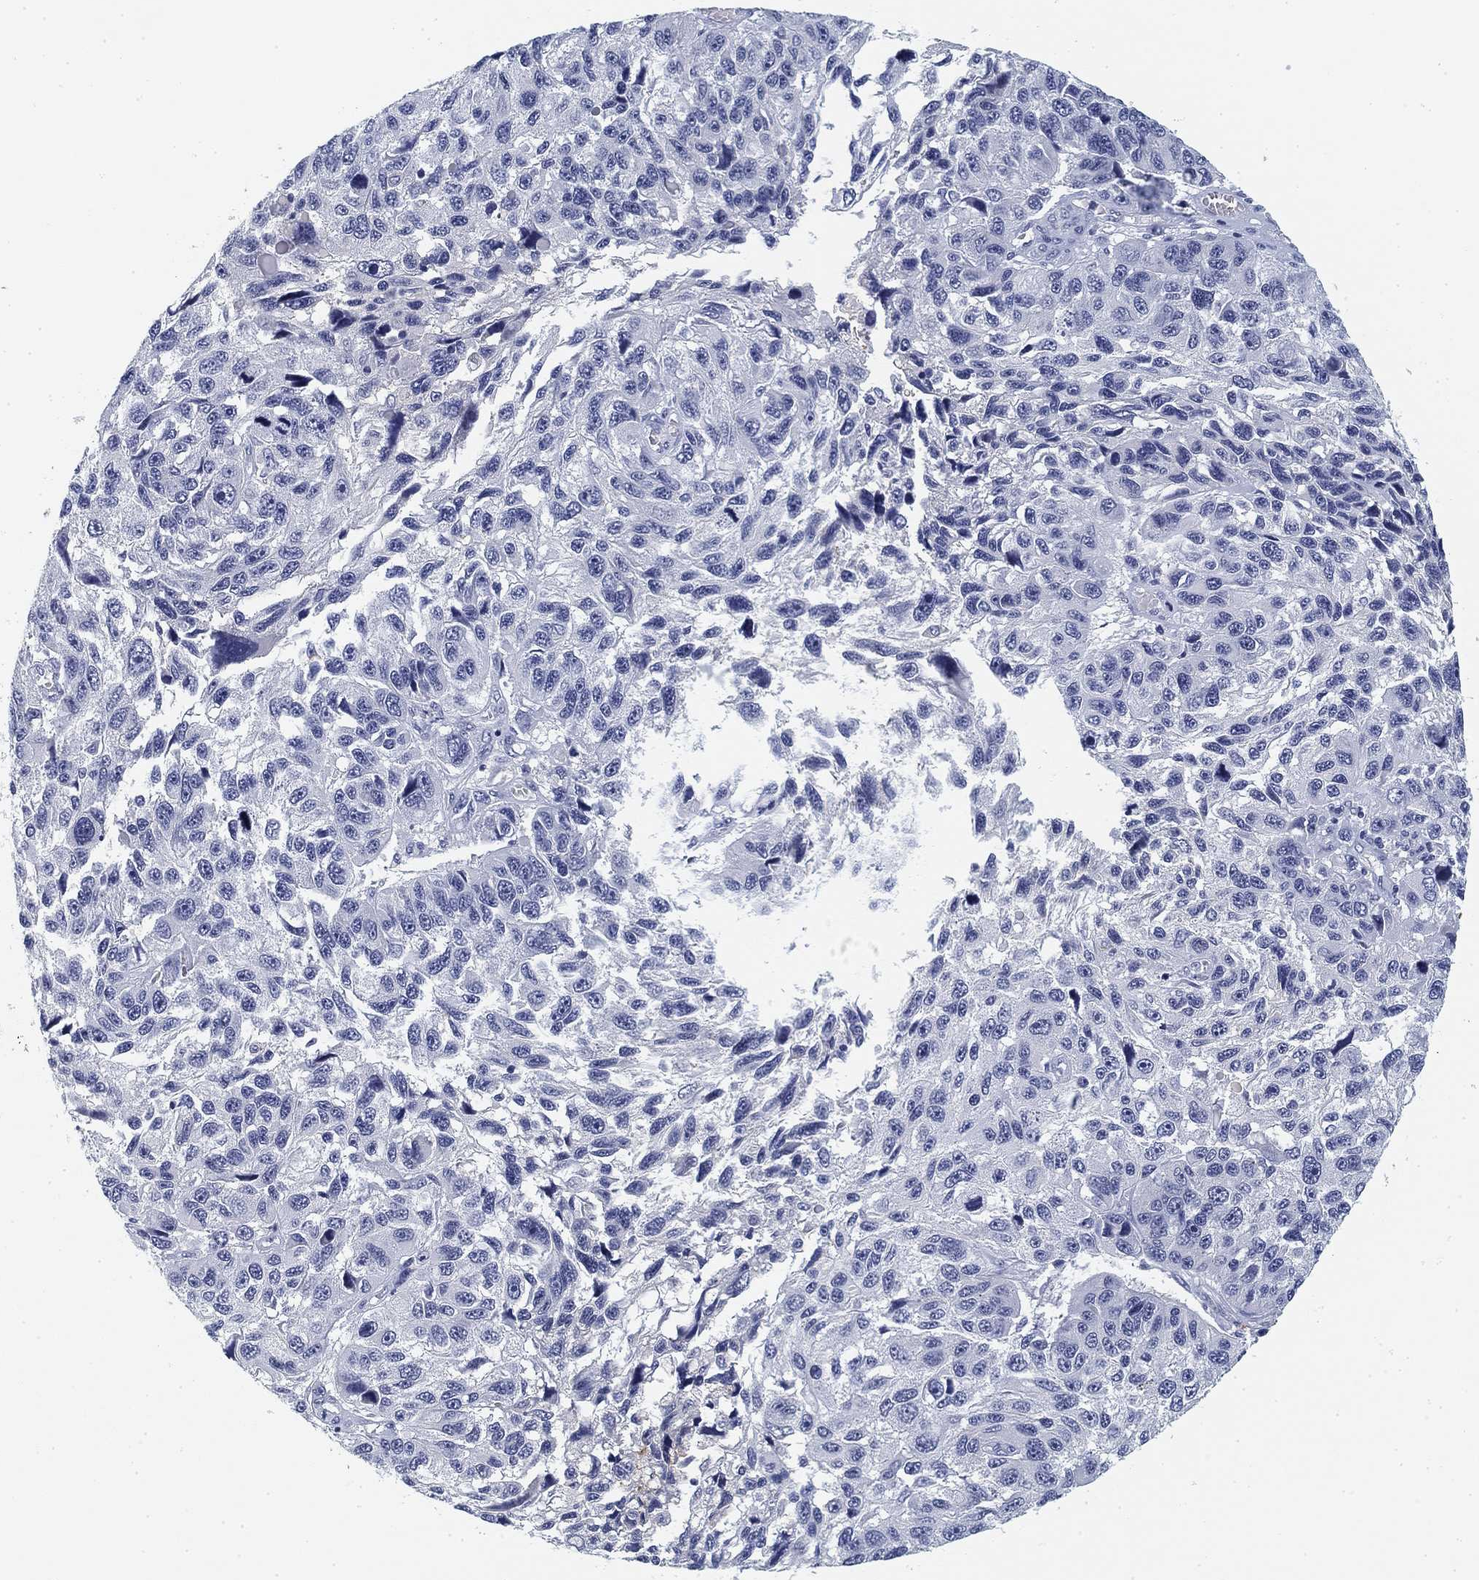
{"staining": {"intensity": "negative", "quantity": "none", "location": "none"}, "tissue": "melanoma", "cell_type": "Tumor cells", "image_type": "cancer", "snomed": [{"axis": "morphology", "description": "Malignant melanoma, NOS"}, {"axis": "topography", "description": "Skin"}], "caption": "A histopathology image of human melanoma is negative for staining in tumor cells.", "gene": "SLC2A5", "patient": {"sex": "male", "age": 53}}